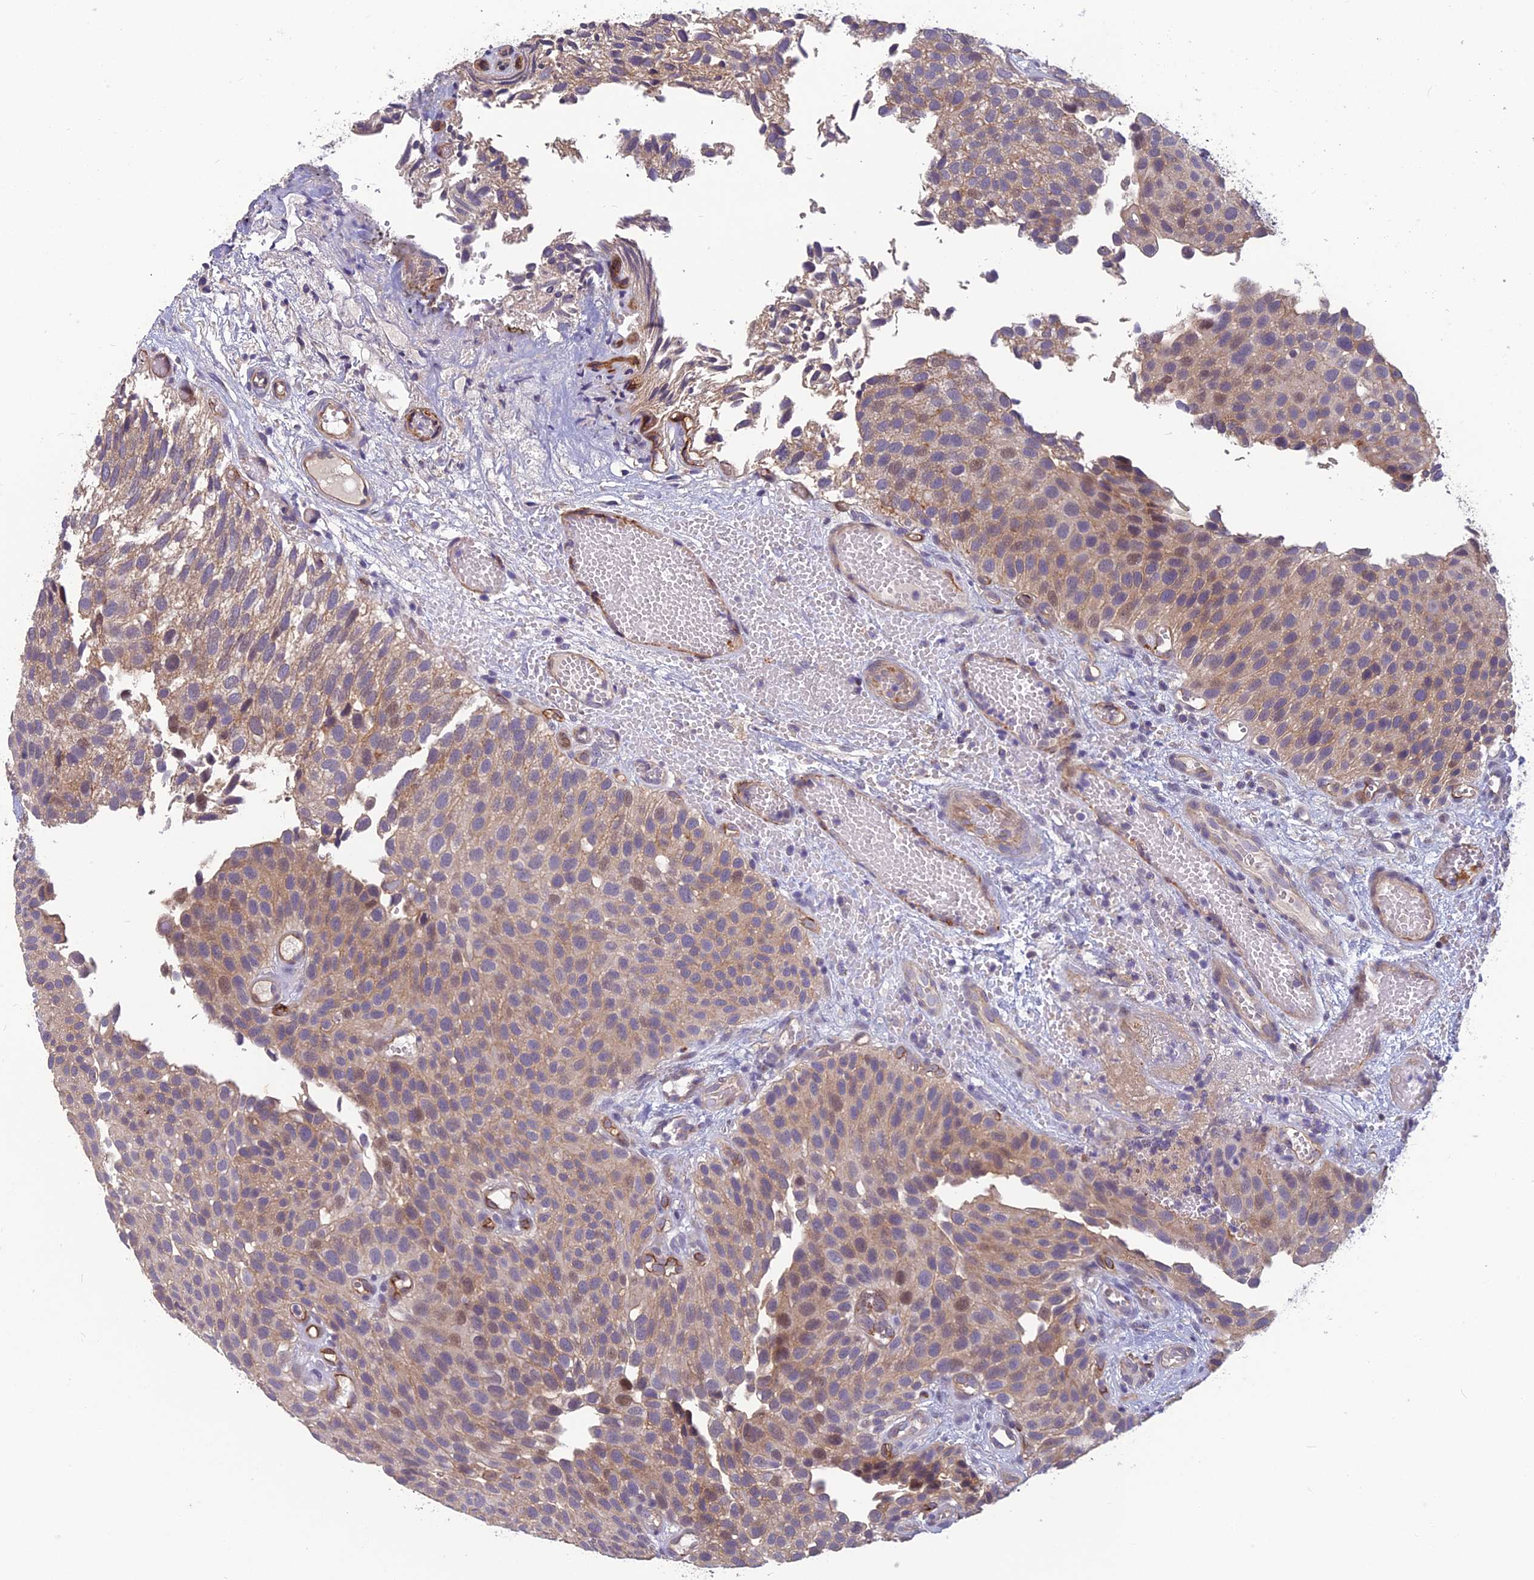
{"staining": {"intensity": "weak", "quantity": ">75%", "location": "cytoplasmic/membranous"}, "tissue": "urothelial cancer", "cell_type": "Tumor cells", "image_type": "cancer", "snomed": [{"axis": "morphology", "description": "Urothelial carcinoma, Low grade"}, {"axis": "topography", "description": "Urinary bladder"}], "caption": "DAB immunohistochemical staining of human urothelial carcinoma (low-grade) displays weak cytoplasmic/membranous protein staining in approximately >75% of tumor cells. The protein is stained brown, and the nuclei are stained in blue (DAB (3,3'-diaminobenzidine) IHC with brightfield microscopy, high magnification).", "gene": "TSPAN15", "patient": {"sex": "male", "age": 89}}